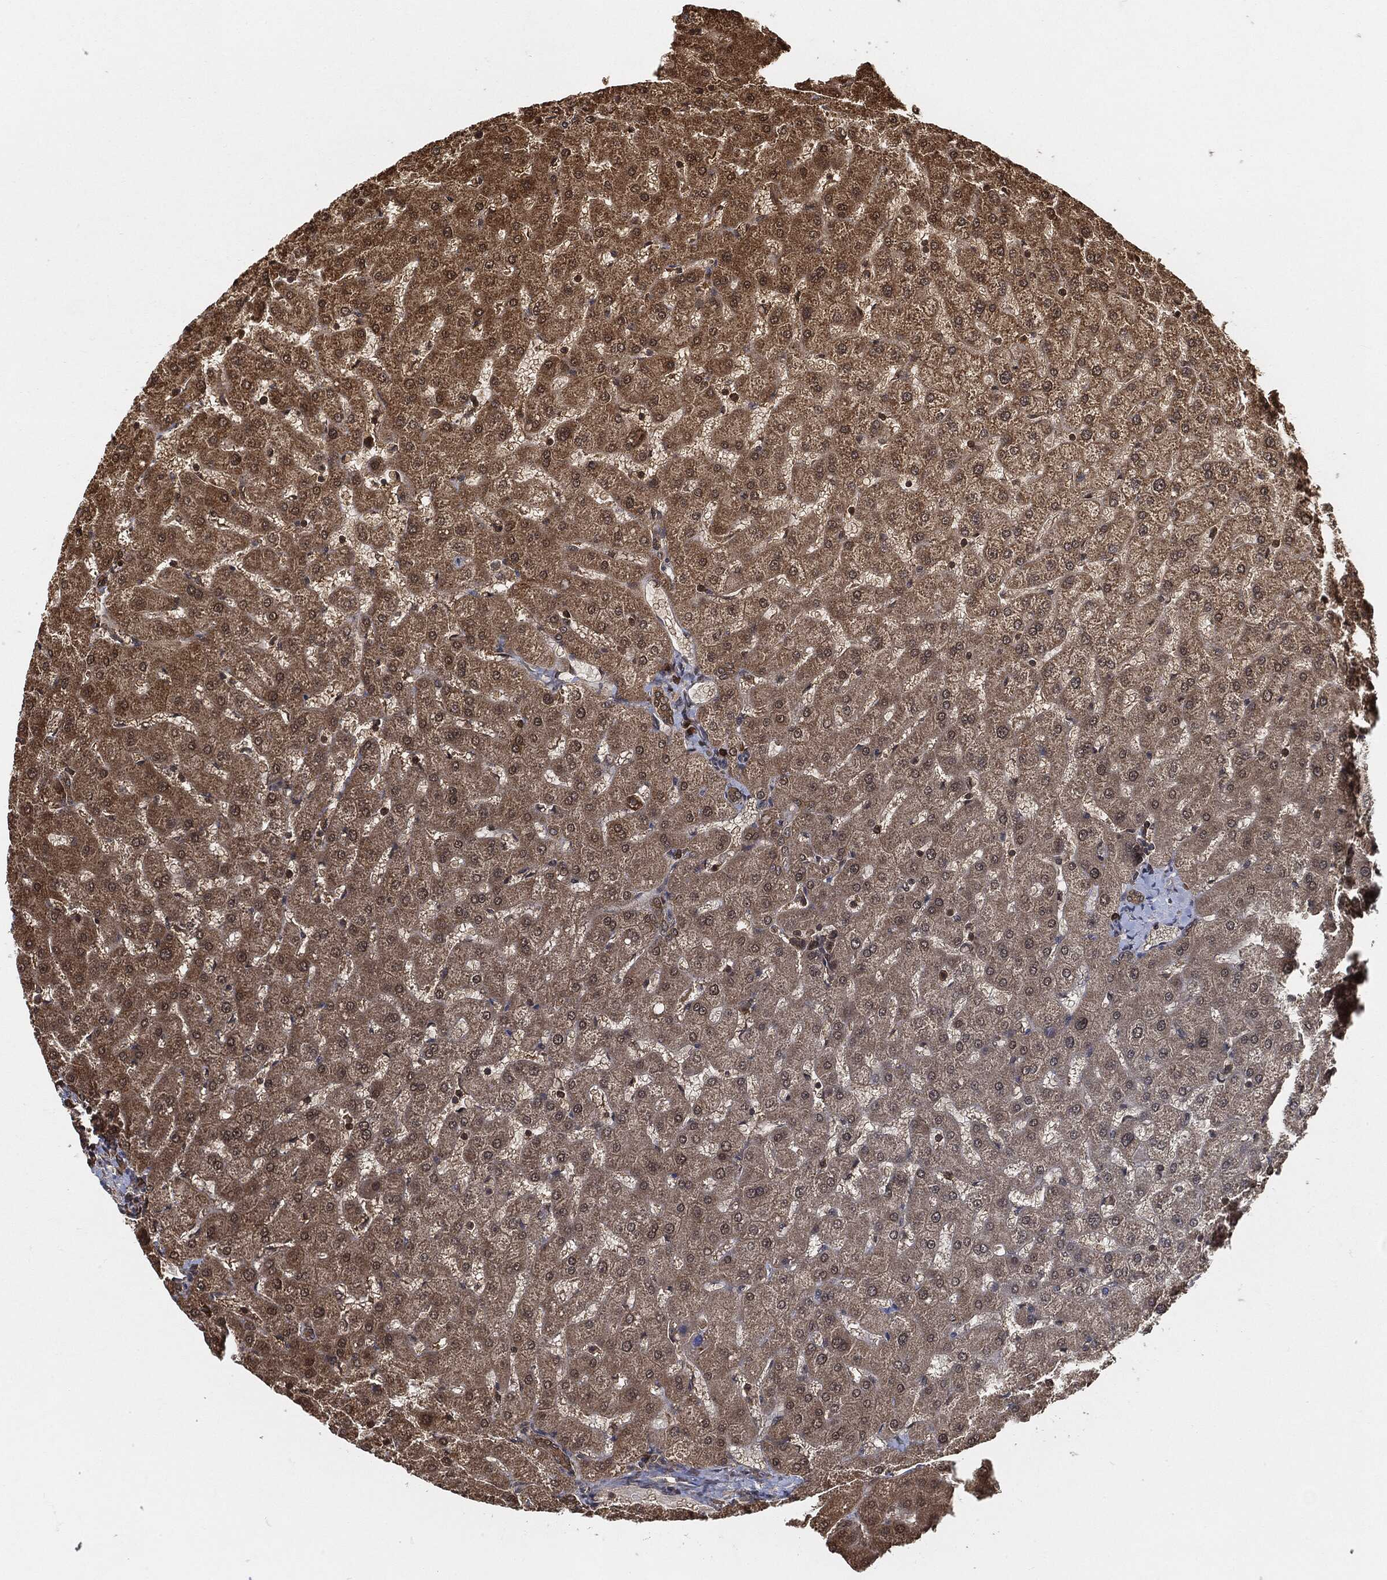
{"staining": {"intensity": "moderate", "quantity": ">75%", "location": "cytoplasmic/membranous"}, "tissue": "liver", "cell_type": "Cholangiocytes", "image_type": "normal", "snomed": [{"axis": "morphology", "description": "Normal tissue, NOS"}, {"axis": "topography", "description": "Liver"}], "caption": "Moderate cytoplasmic/membranous staining is present in about >75% of cholangiocytes in unremarkable liver. The staining was performed using DAB (3,3'-diaminobenzidine), with brown indicating positive protein expression. Nuclei are stained blue with hematoxylin.", "gene": "CUTA", "patient": {"sex": "female", "age": 50}}